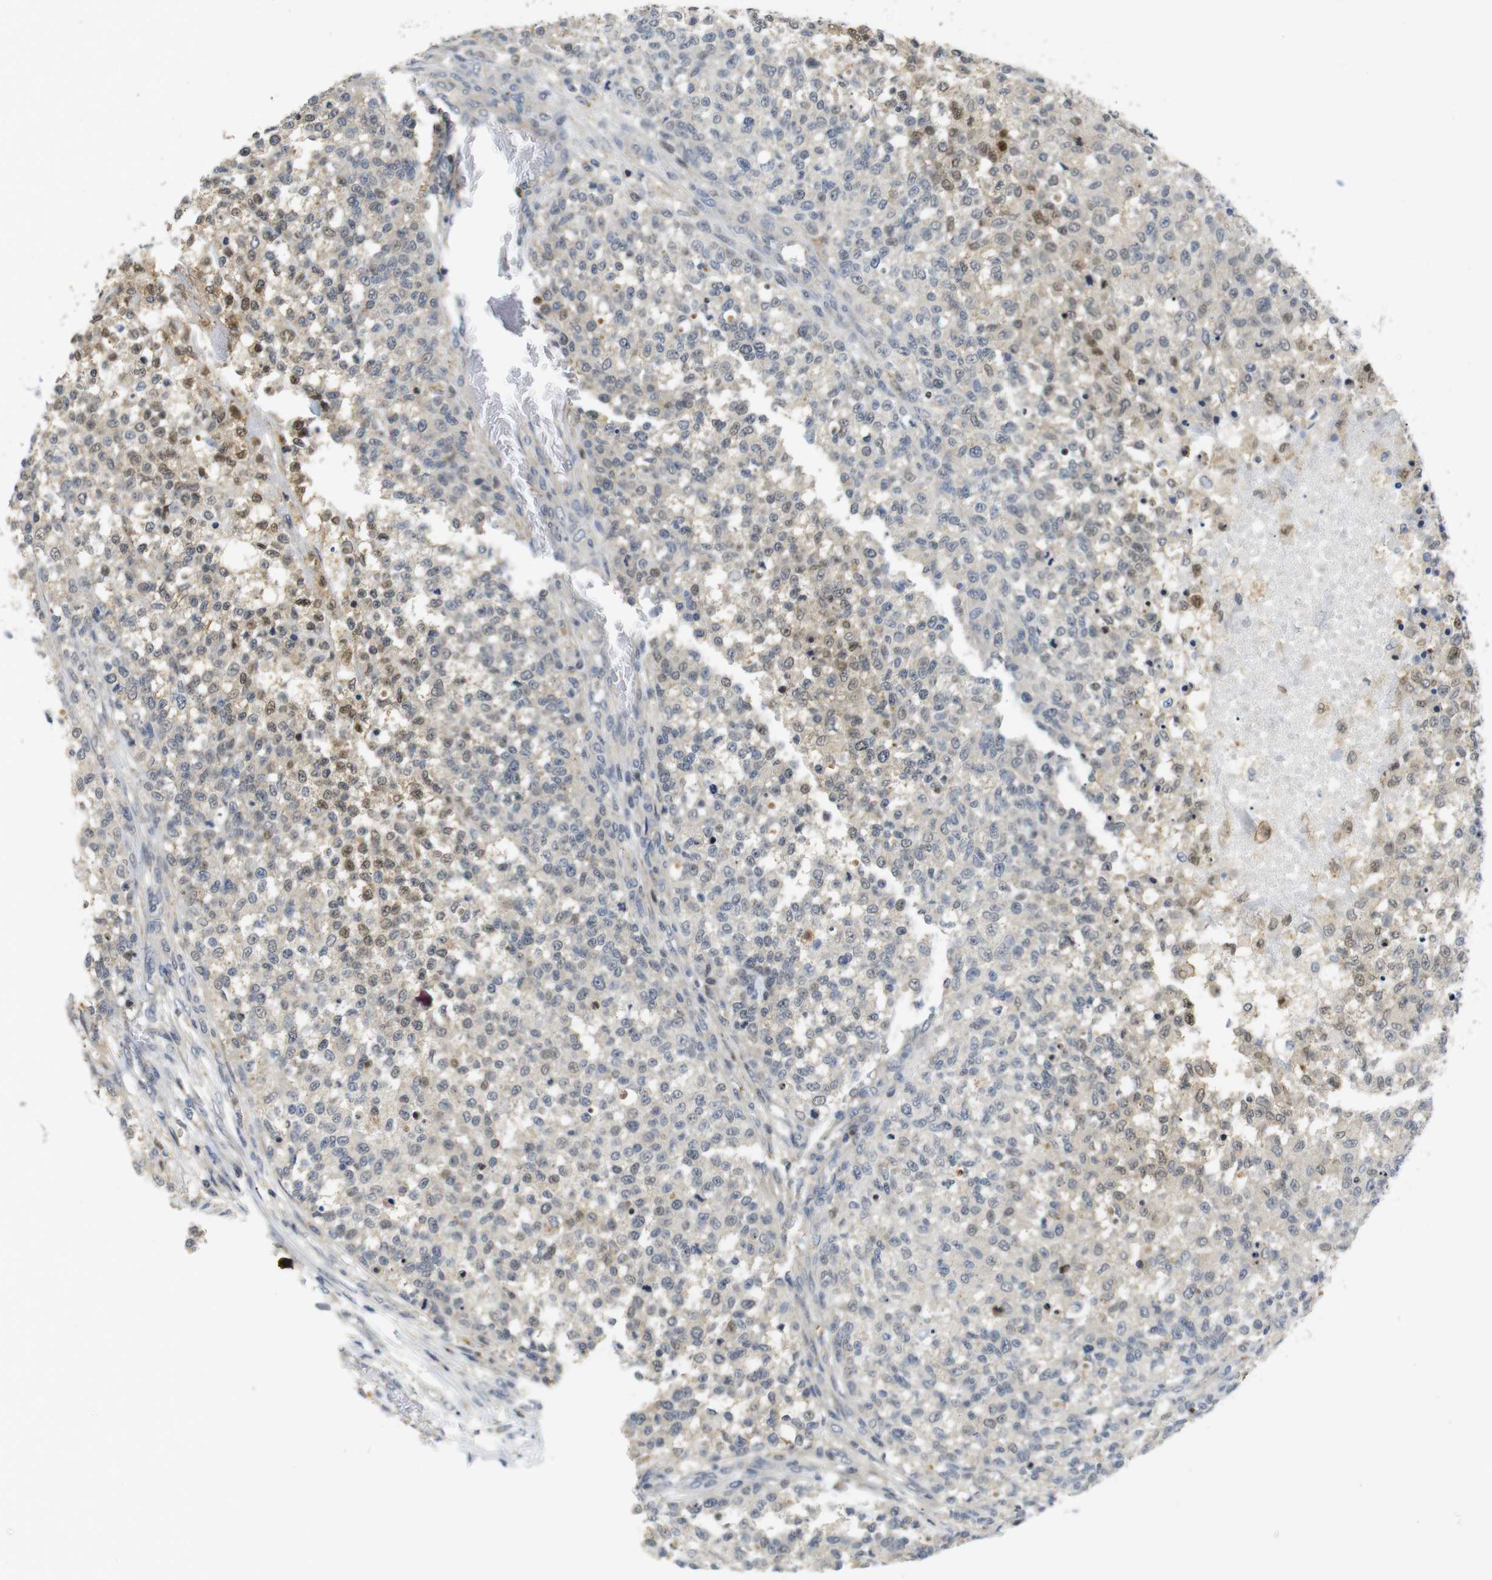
{"staining": {"intensity": "moderate", "quantity": "25%-75%", "location": "cytoplasmic/membranous,nuclear"}, "tissue": "testis cancer", "cell_type": "Tumor cells", "image_type": "cancer", "snomed": [{"axis": "morphology", "description": "Seminoma, NOS"}, {"axis": "topography", "description": "Testis"}], "caption": "Immunohistochemical staining of human testis seminoma displays medium levels of moderate cytoplasmic/membranous and nuclear protein positivity in approximately 25%-75% of tumor cells.", "gene": "FNTA", "patient": {"sex": "male", "age": 59}}